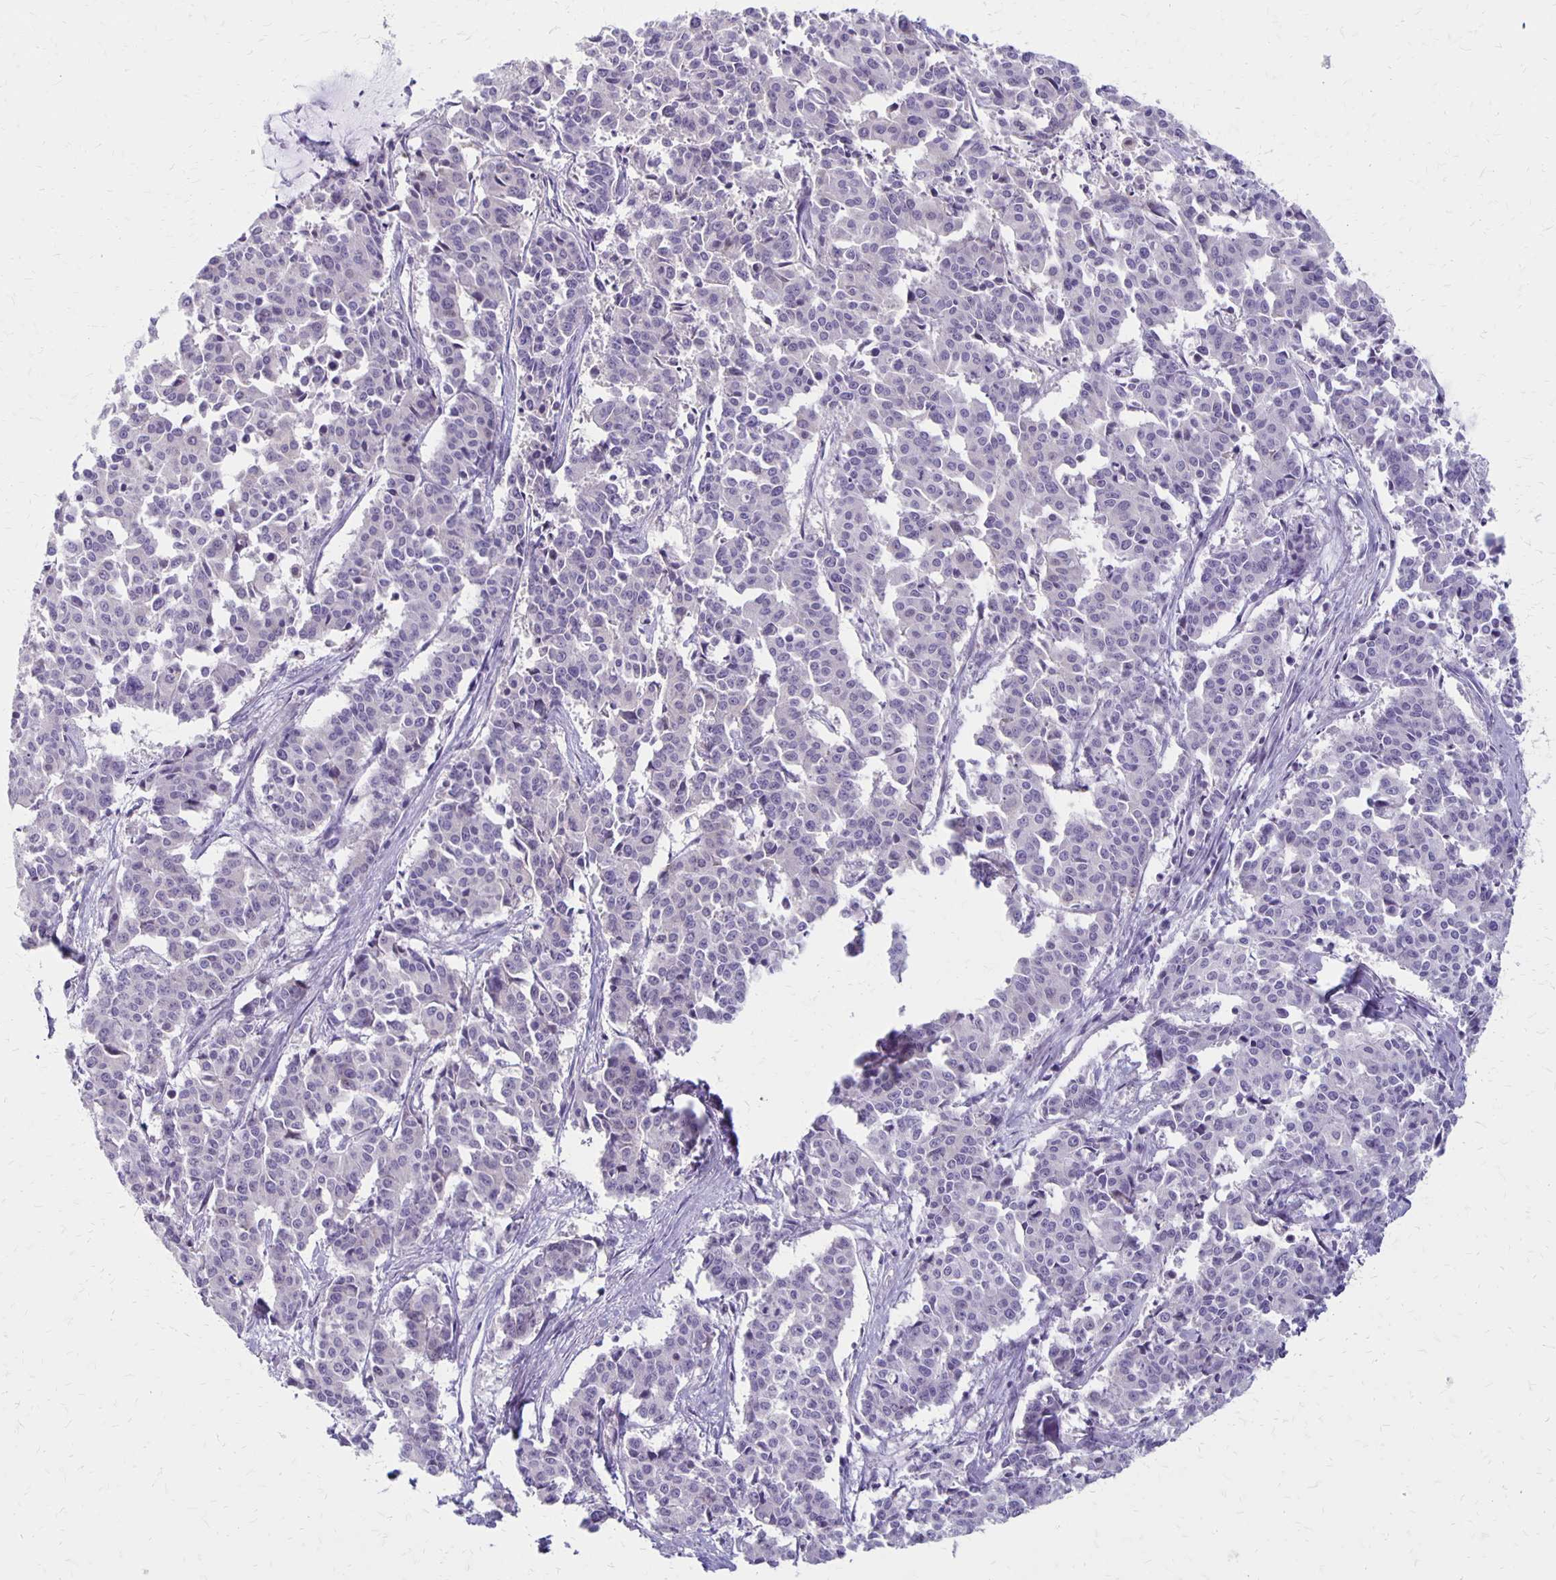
{"staining": {"intensity": "negative", "quantity": "none", "location": "none"}, "tissue": "cervical cancer", "cell_type": "Tumor cells", "image_type": "cancer", "snomed": [{"axis": "morphology", "description": "Squamous cell carcinoma, NOS"}, {"axis": "topography", "description": "Cervix"}], "caption": "This is an immunohistochemistry micrograph of squamous cell carcinoma (cervical). There is no positivity in tumor cells.", "gene": "HOMER1", "patient": {"sex": "female", "age": 28}}